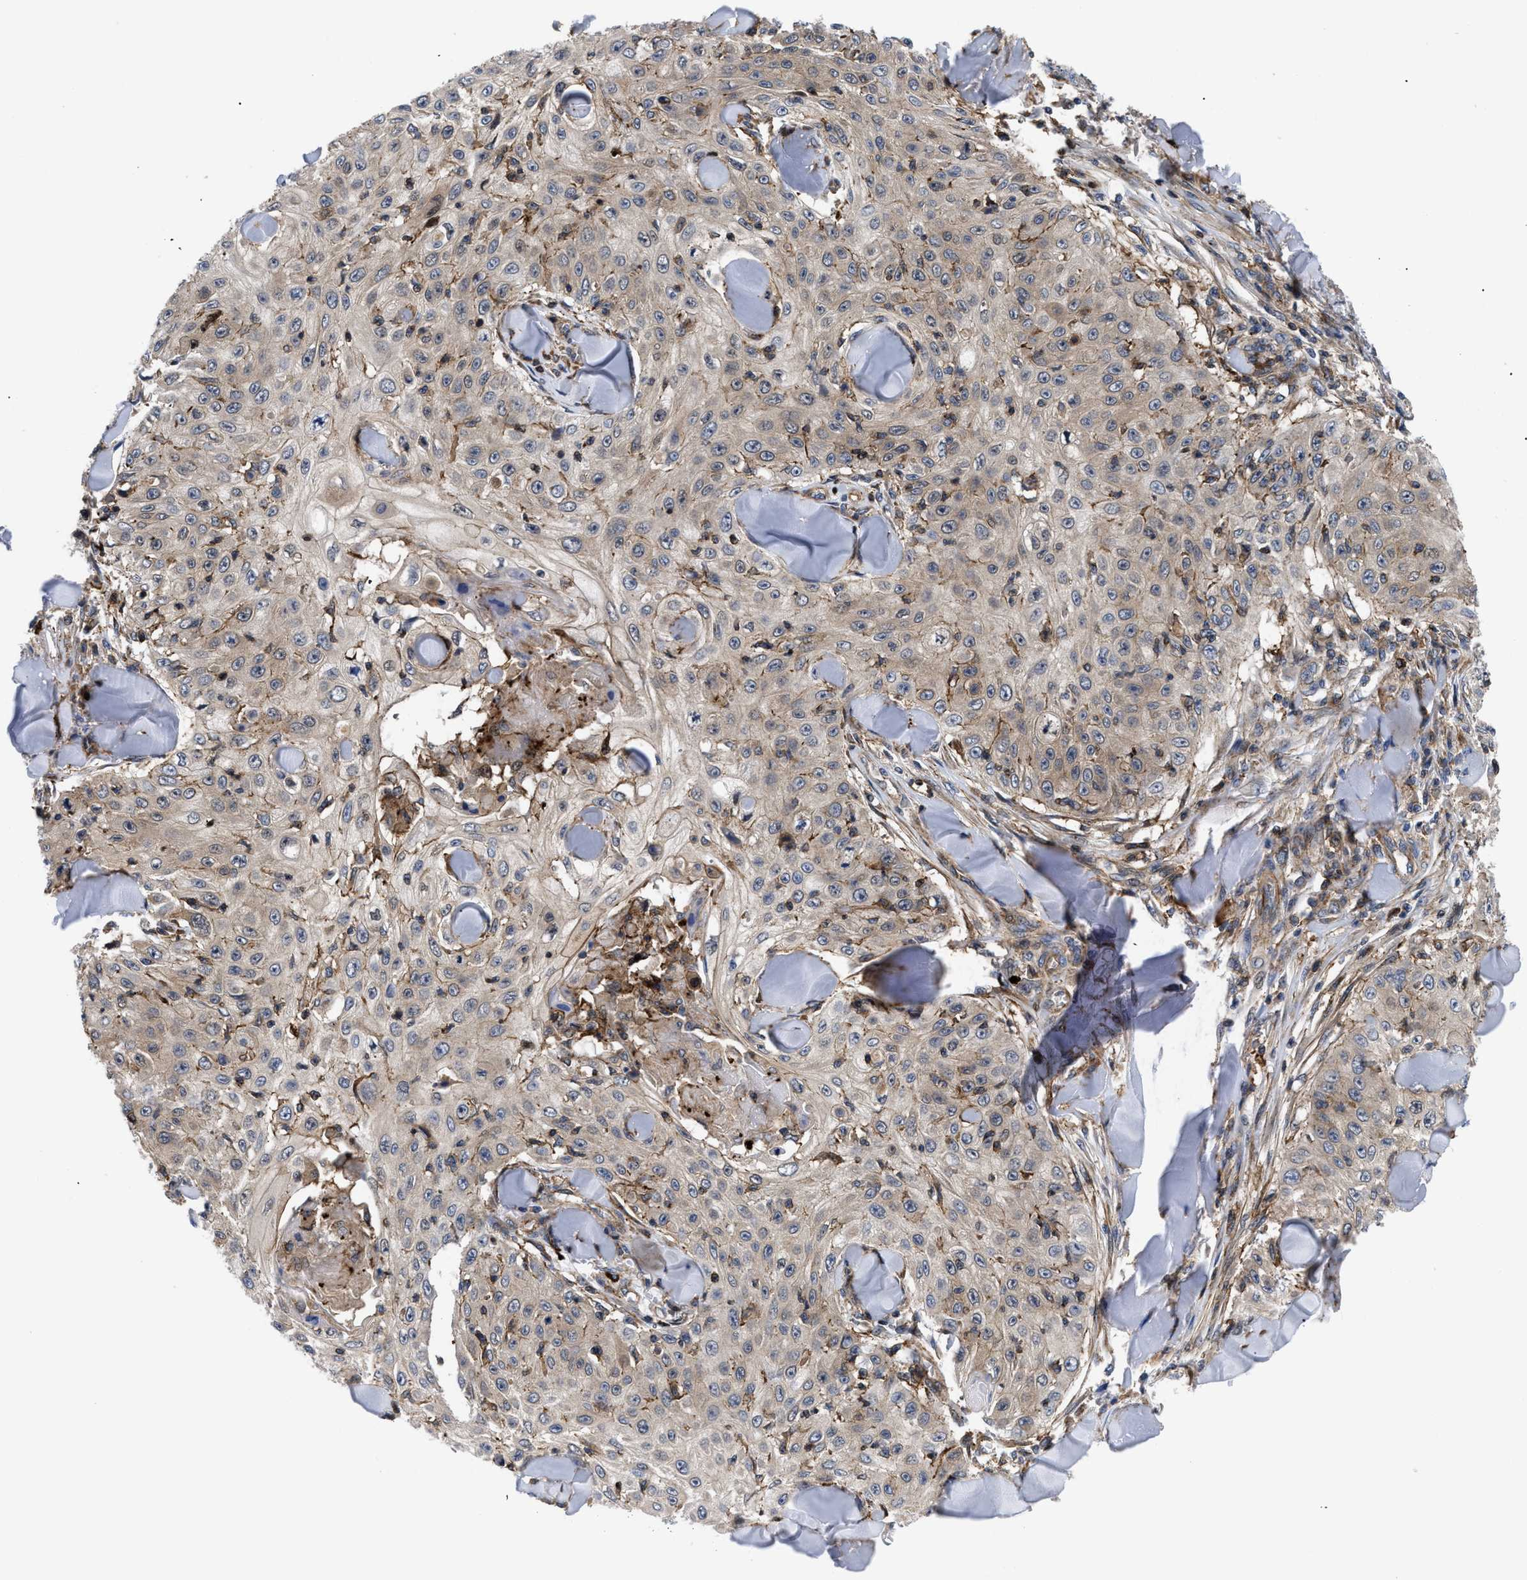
{"staining": {"intensity": "weak", "quantity": ">75%", "location": "cytoplasmic/membranous"}, "tissue": "skin cancer", "cell_type": "Tumor cells", "image_type": "cancer", "snomed": [{"axis": "morphology", "description": "Squamous cell carcinoma, NOS"}, {"axis": "topography", "description": "Skin"}], "caption": "High-magnification brightfield microscopy of skin cancer stained with DAB (3,3'-diaminobenzidine) (brown) and counterstained with hematoxylin (blue). tumor cells exhibit weak cytoplasmic/membranous positivity is present in about>75% of cells. The staining is performed using DAB brown chromogen to label protein expression. The nuclei are counter-stained blue using hematoxylin.", "gene": "SPAST", "patient": {"sex": "male", "age": 86}}